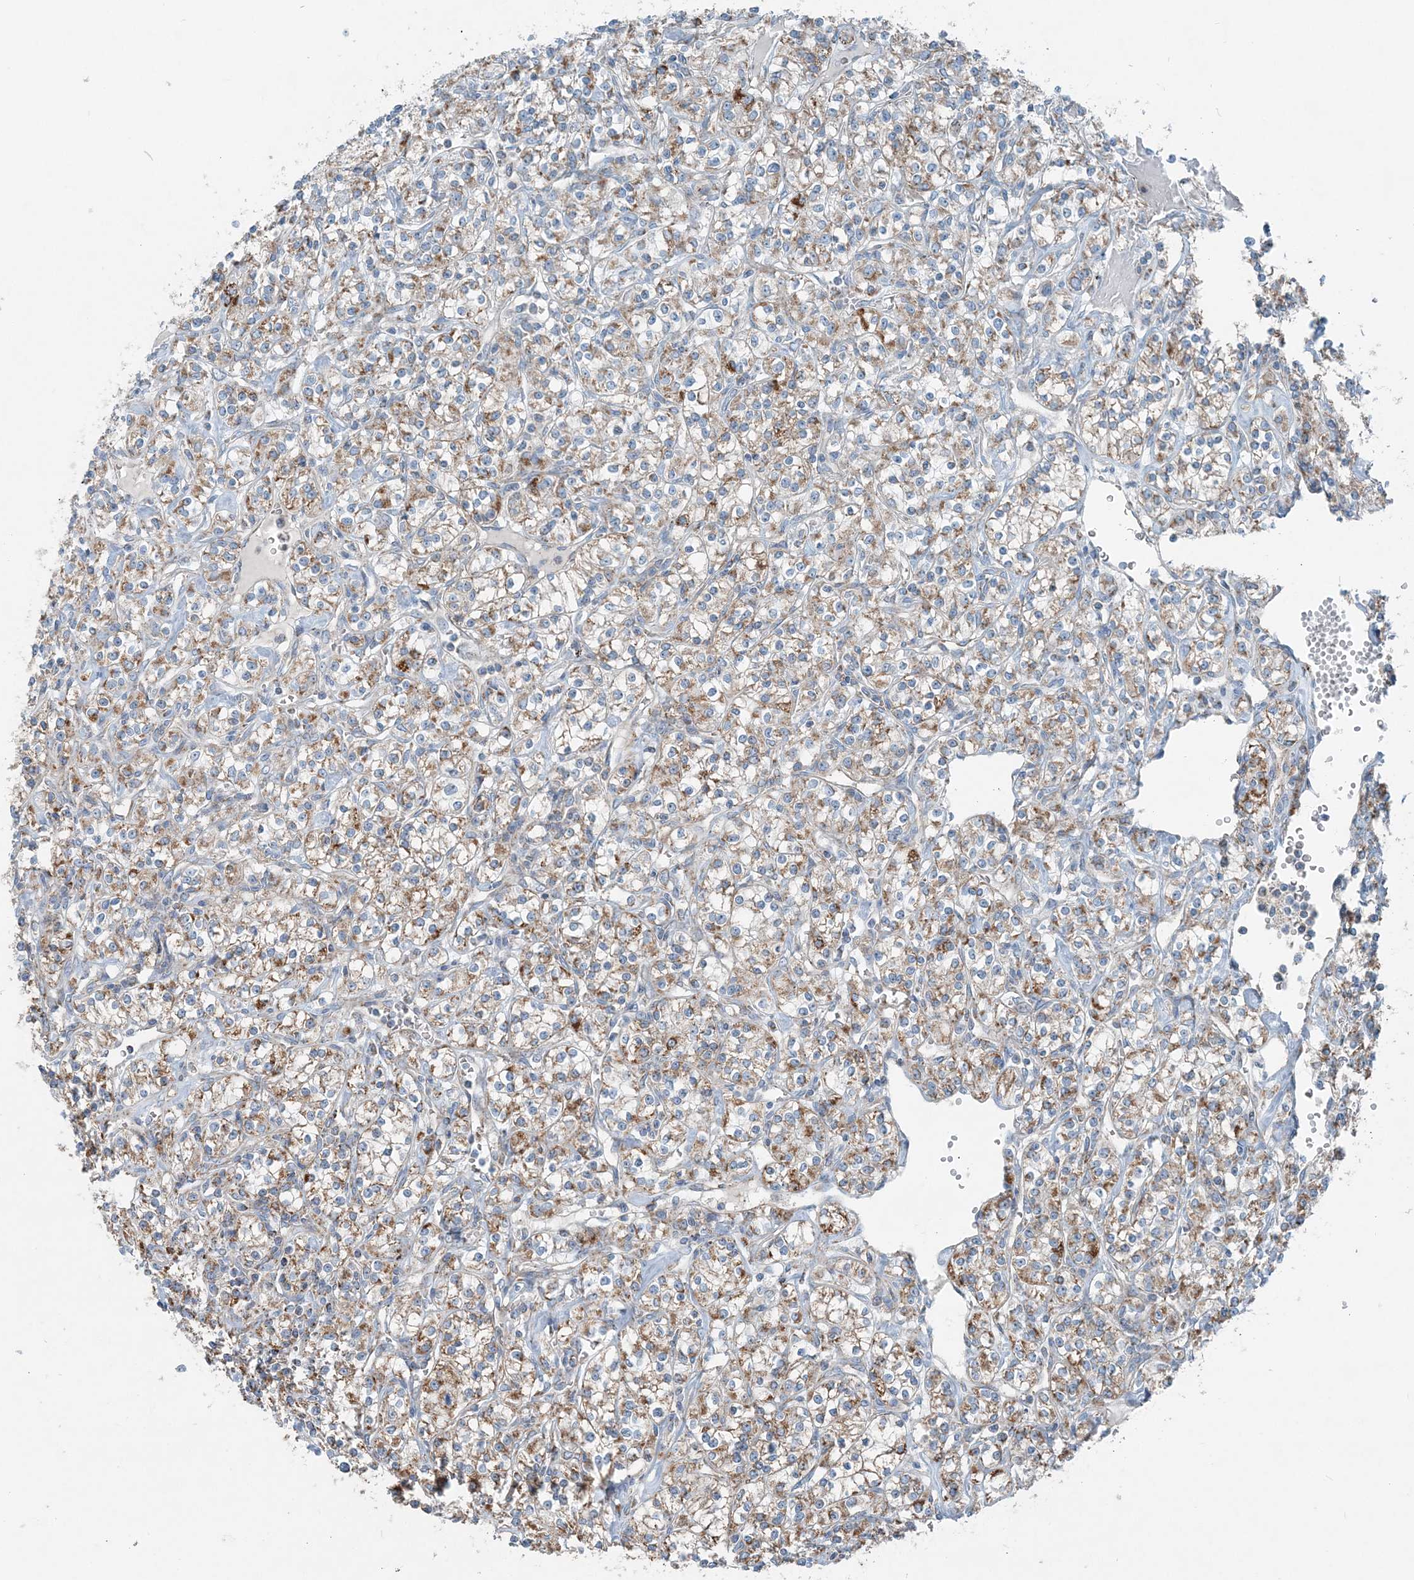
{"staining": {"intensity": "moderate", "quantity": ">75%", "location": "cytoplasmic/membranous"}, "tissue": "renal cancer", "cell_type": "Tumor cells", "image_type": "cancer", "snomed": [{"axis": "morphology", "description": "Adenocarcinoma, NOS"}, {"axis": "topography", "description": "Kidney"}], "caption": "This is an image of immunohistochemistry (IHC) staining of renal adenocarcinoma, which shows moderate staining in the cytoplasmic/membranous of tumor cells.", "gene": "INTU", "patient": {"sex": "male", "age": 77}}